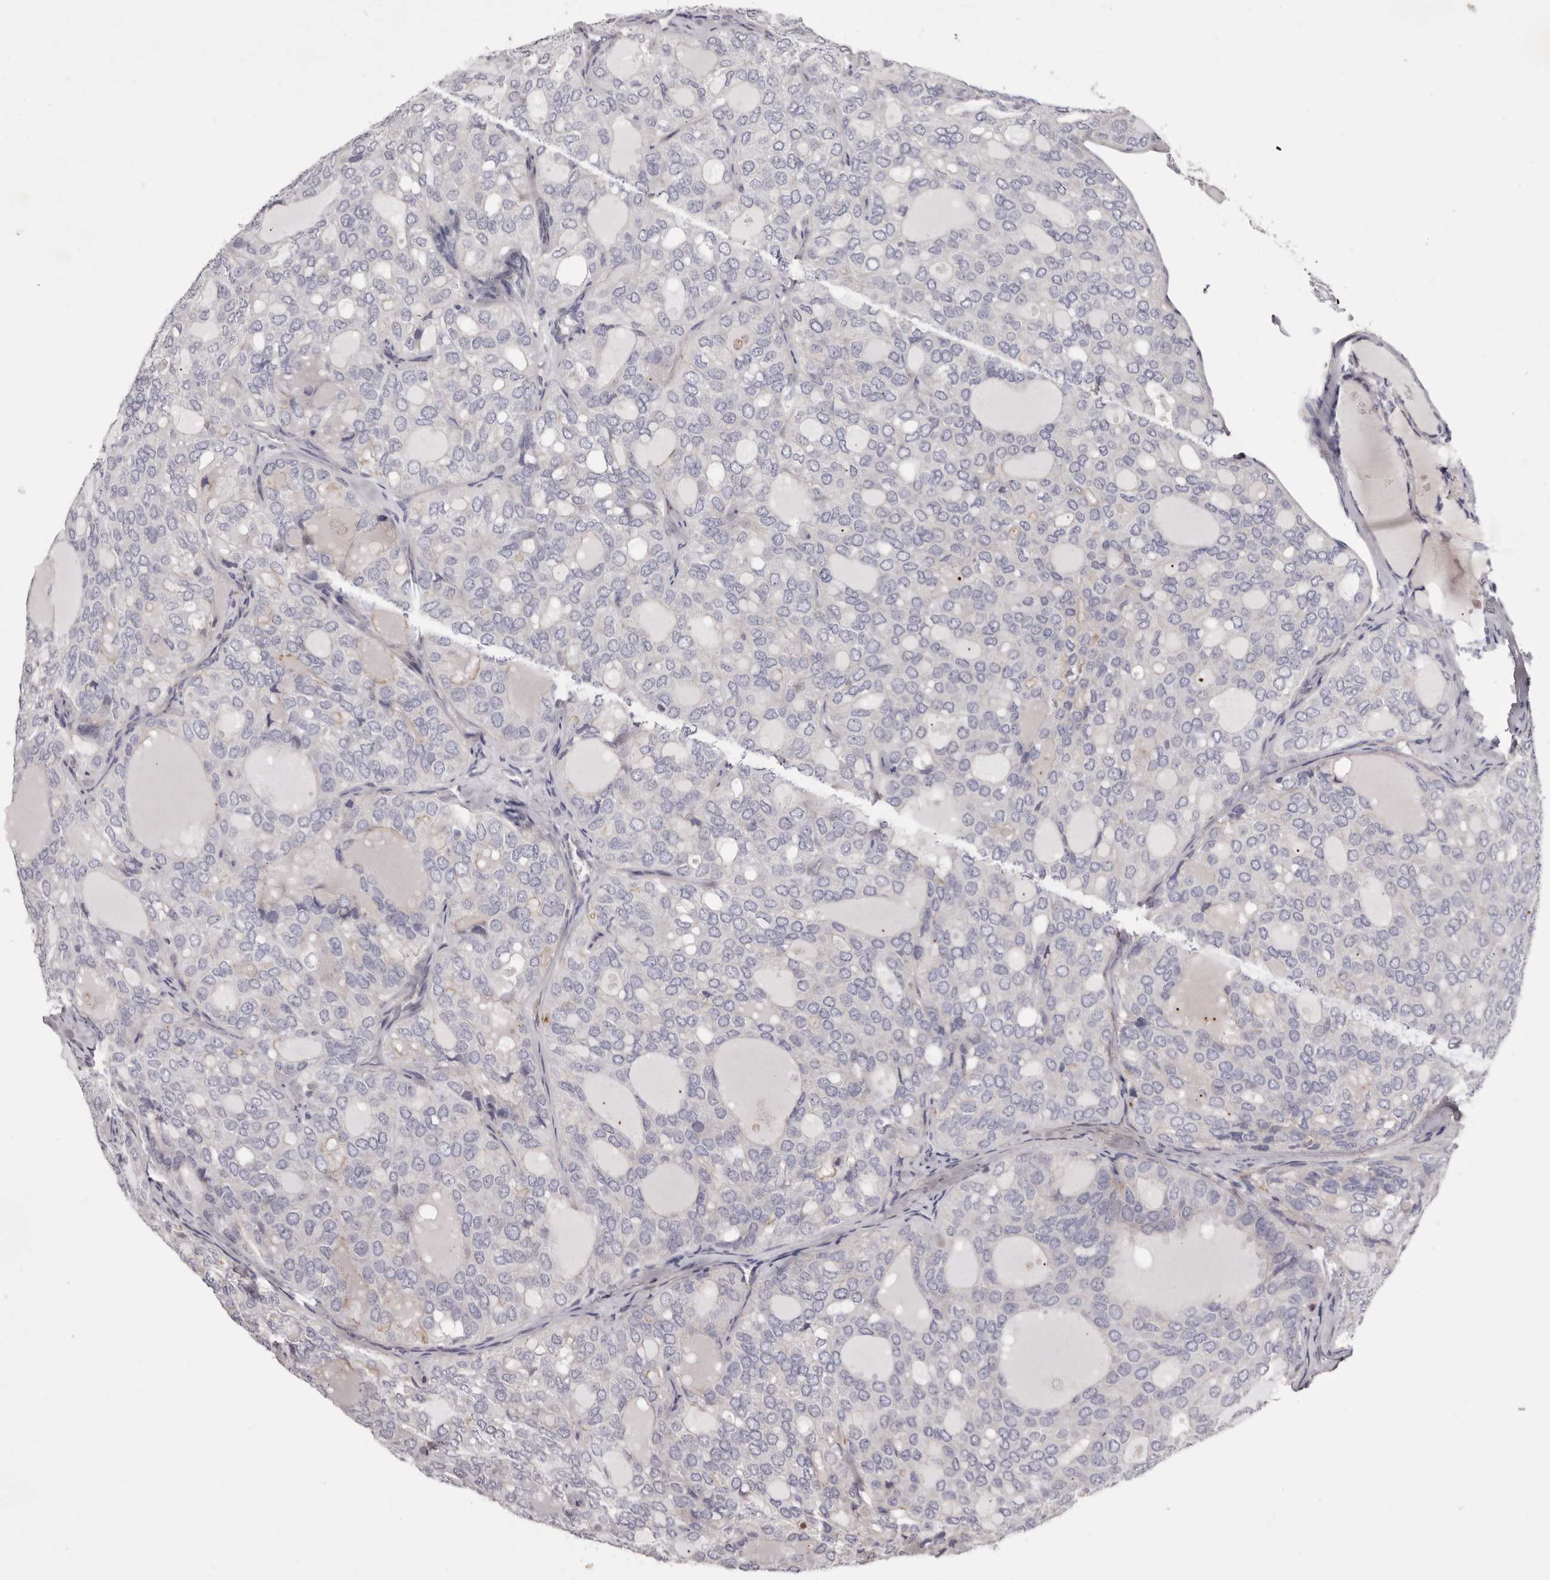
{"staining": {"intensity": "negative", "quantity": "none", "location": "none"}, "tissue": "thyroid cancer", "cell_type": "Tumor cells", "image_type": "cancer", "snomed": [{"axis": "morphology", "description": "Follicular adenoma carcinoma, NOS"}, {"axis": "topography", "description": "Thyroid gland"}], "caption": "A high-resolution image shows immunohistochemistry staining of thyroid follicular adenoma carcinoma, which reveals no significant expression in tumor cells. (DAB immunohistochemistry, high magnification).", "gene": "PEG10", "patient": {"sex": "male", "age": 75}}